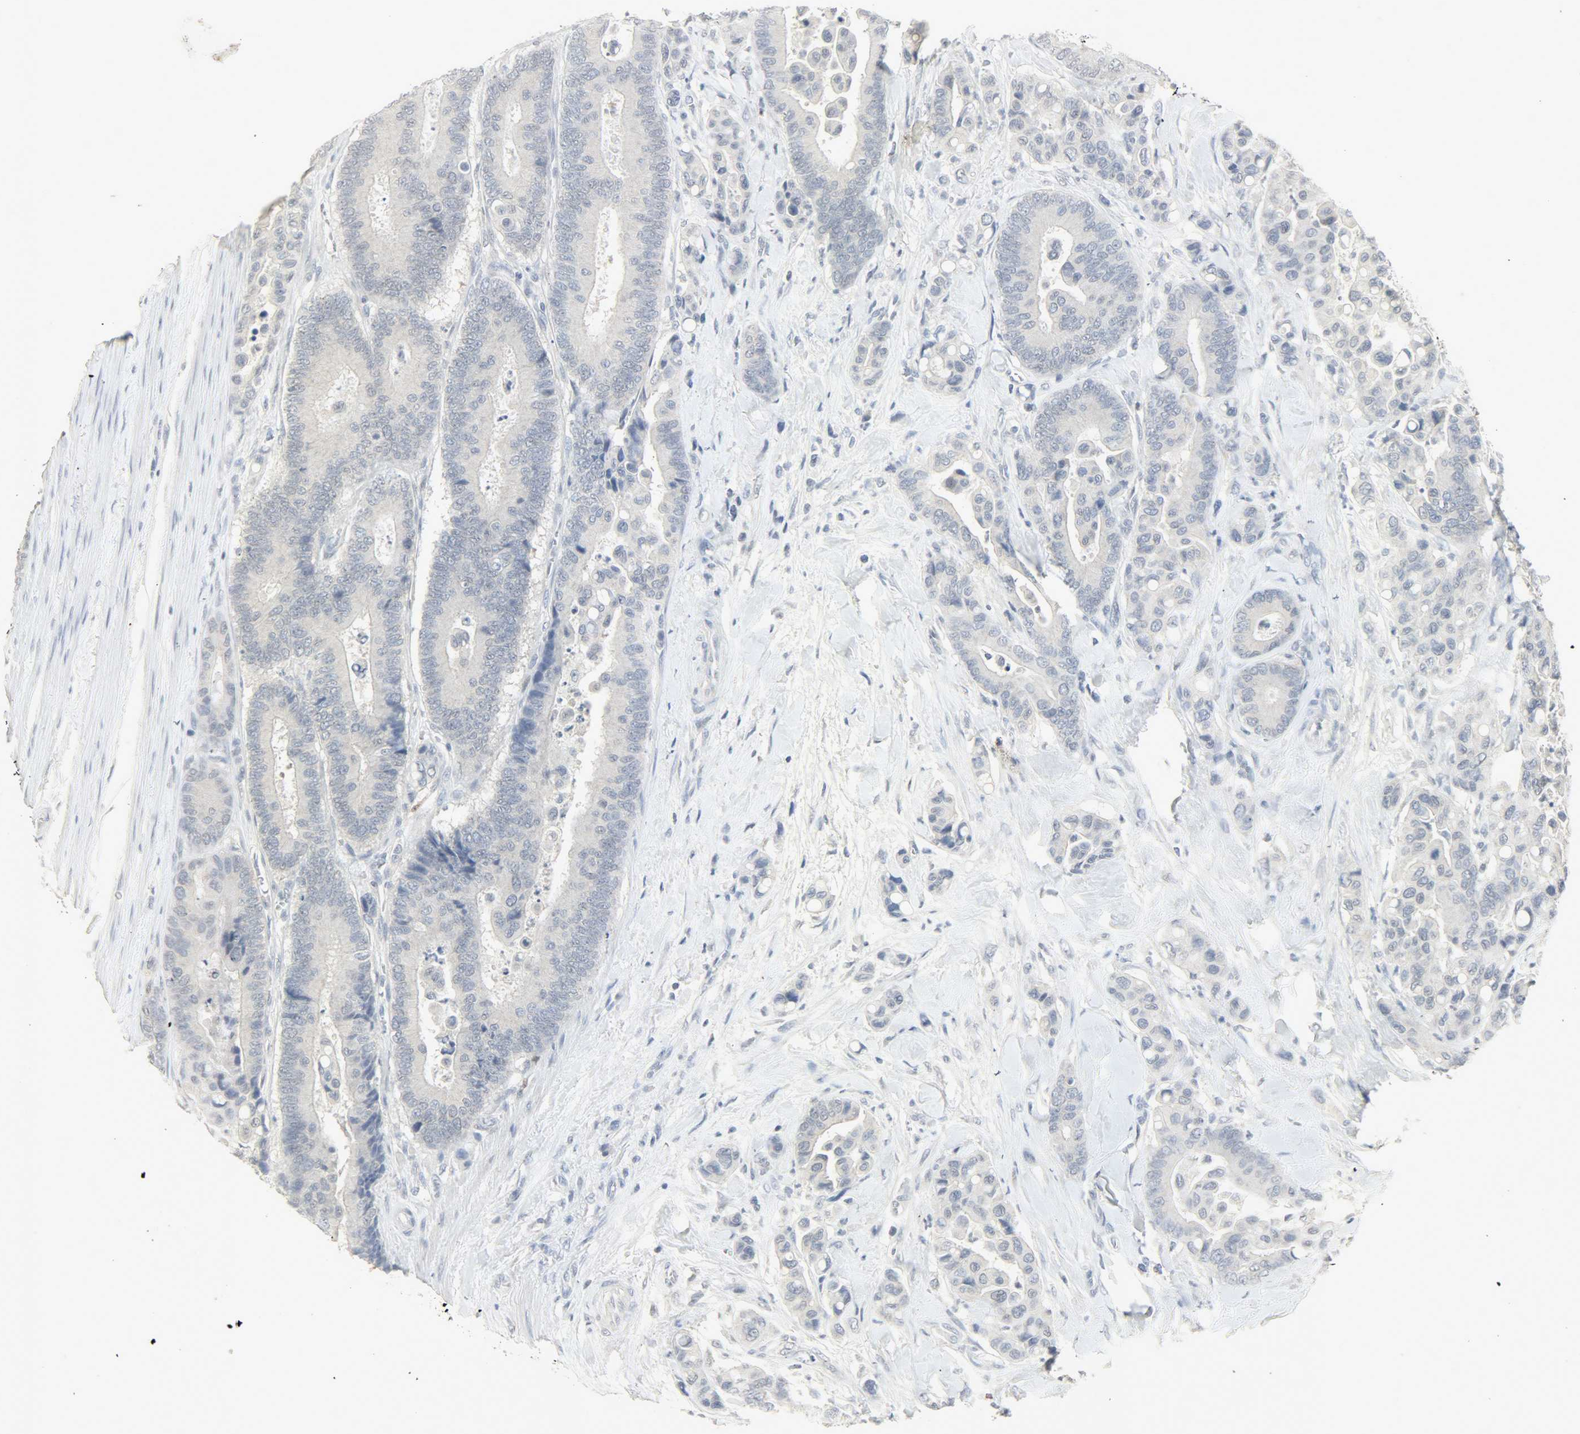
{"staining": {"intensity": "weak", "quantity": "25%-75%", "location": "cytoplasmic/membranous,nuclear"}, "tissue": "colorectal cancer", "cell_type": "Tumor cells", "image_type": "cancer", "snomed": [{"axis": "morphology", "description": "Normal tissue, NOS"}, {"axis": "morphology", "description": "Adenocarcinoma, NOS"}, {"axis": "topography", "description": "Colon"}], "caption": "Colorectal adenocarcinoma stained for a protein (brown) displays weak cytoplasmic/membranous and nuclear positive expression in about 25%-75% of tumor cells.", "gene": "CAMK4", "patient": {"sex": "male", "age": 82}}